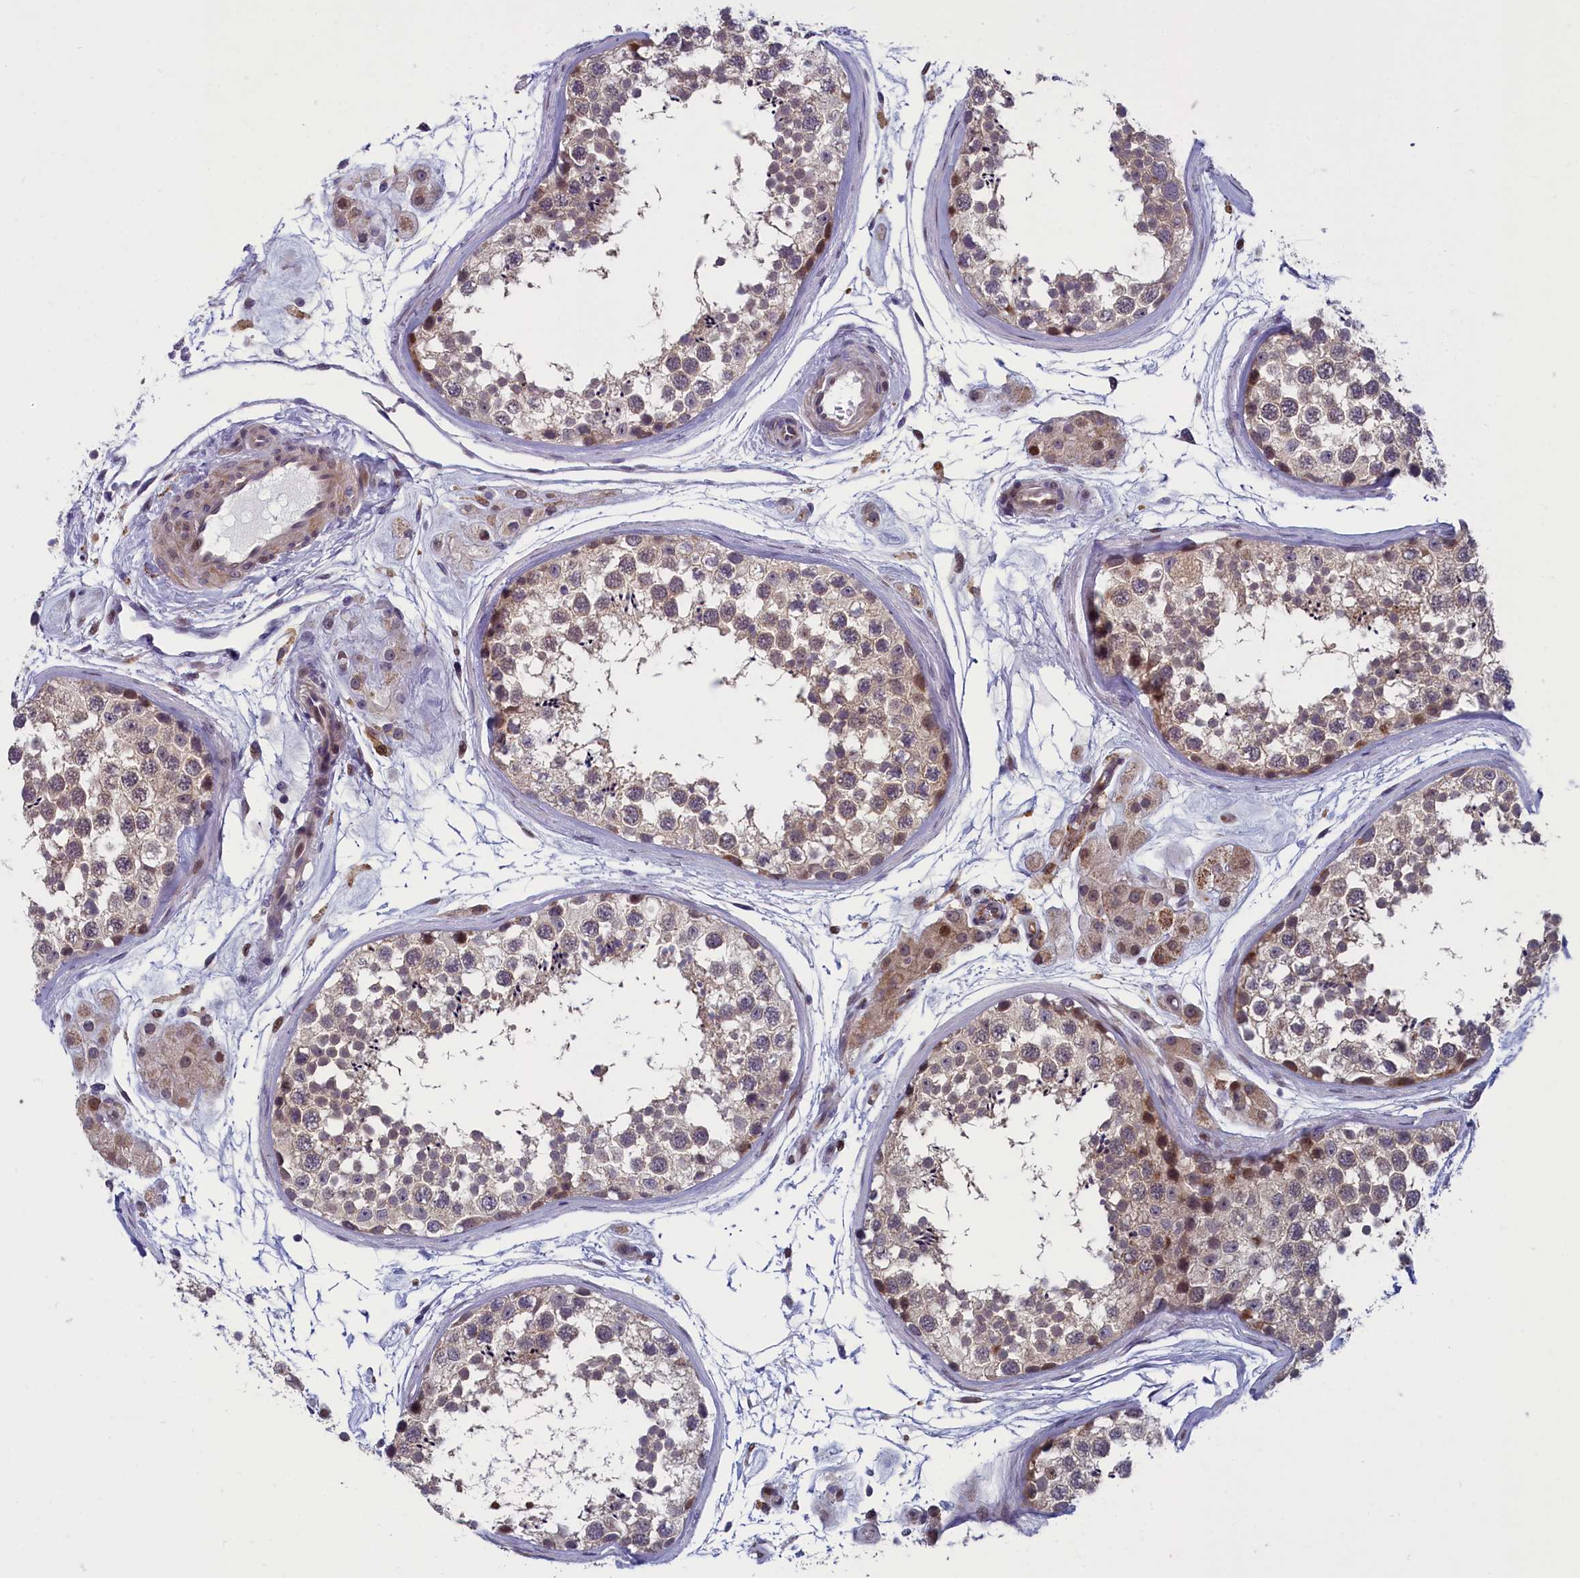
{"staining": {"intensity": "weak", "quantity": ">75%", "location": "cytoplasmic/membranous,nuclear"}, "tissue": "testis", "cell_type": "Cells in seminiferous ducts", "image_type": "normal", "snomed": [{"axis": "morphology", "description": "Normal tissue, NOS"}, {"axis": "topography", "description": "Testis"}], "caption": "The histopathology image exhibits immunohistochemical staining of unremarkable testis. There is weak cytoplasmic/membranous,nuclear positivity is present in approximately >75% of cells in seminiferous ducts. Nuclei are stained in blue.", "gene": "ANKRD39", "patient": {"sex": "male", "age": 56}}